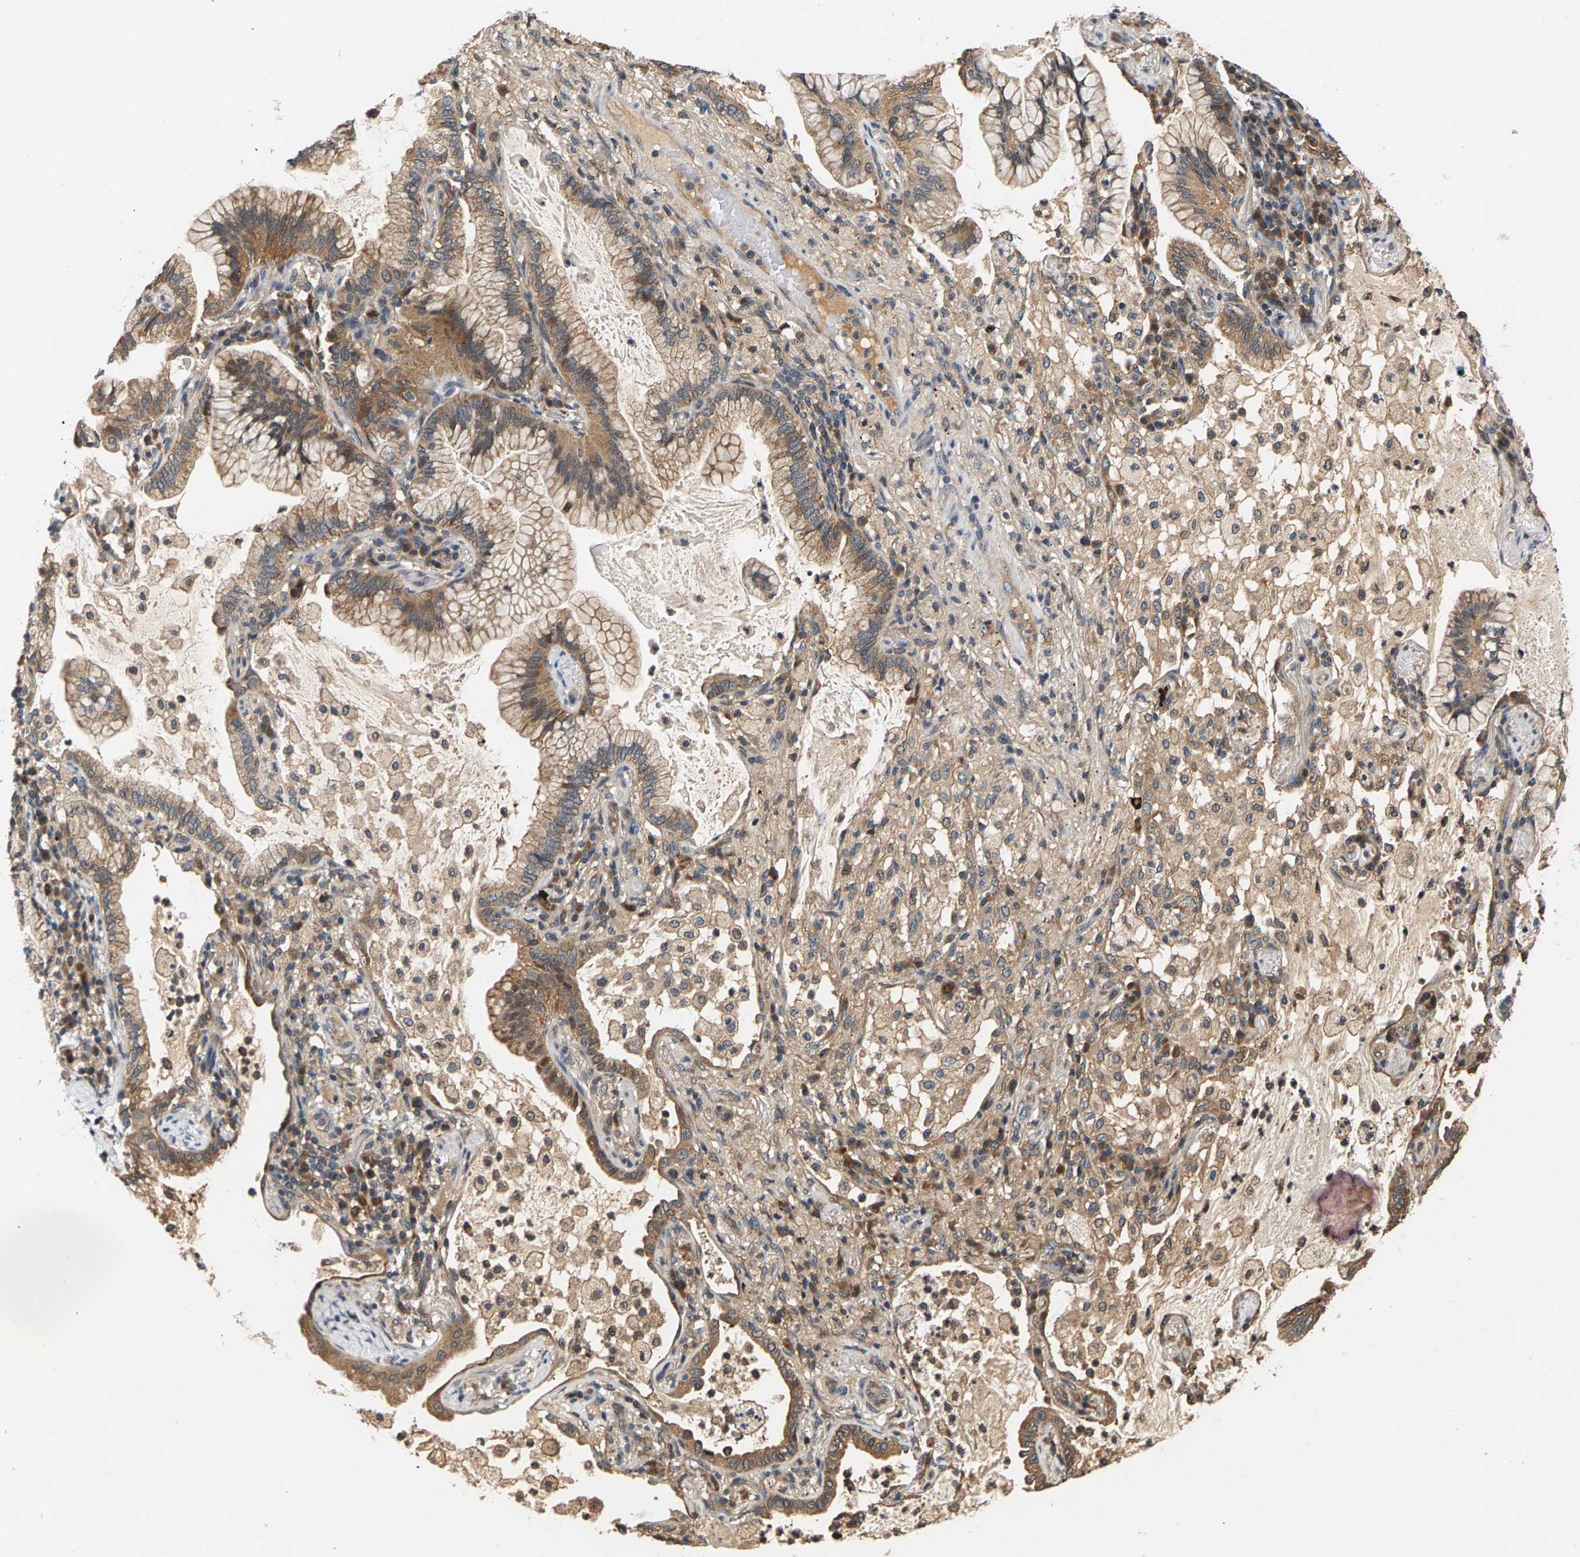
{"staining": {"intensity": "moderate", "quantity": ">75%", "location": "cytoplasmic/membranous"}, "tissue": "lung cancer", "cell_type": "Tumor cells", "image_type": "cancer", "snomed": [{"axis": "morphology", "description": "Adenocarcinoma, NOS"}, {"axis": "topography", "description": "Lung"}], "caption": "High-power microscopy captured an immunohistochemistry (IHC) photomicrograph of adenocarcinoma (lung), revealing moderate cytoplasmic/membranous expression in approximately >75% of tumor cells. The protein of interest is shown in brown color, while the nuclei are stained blue.", "gene": "FAM78A", "patient": {"sex": "female", "age": 70}}